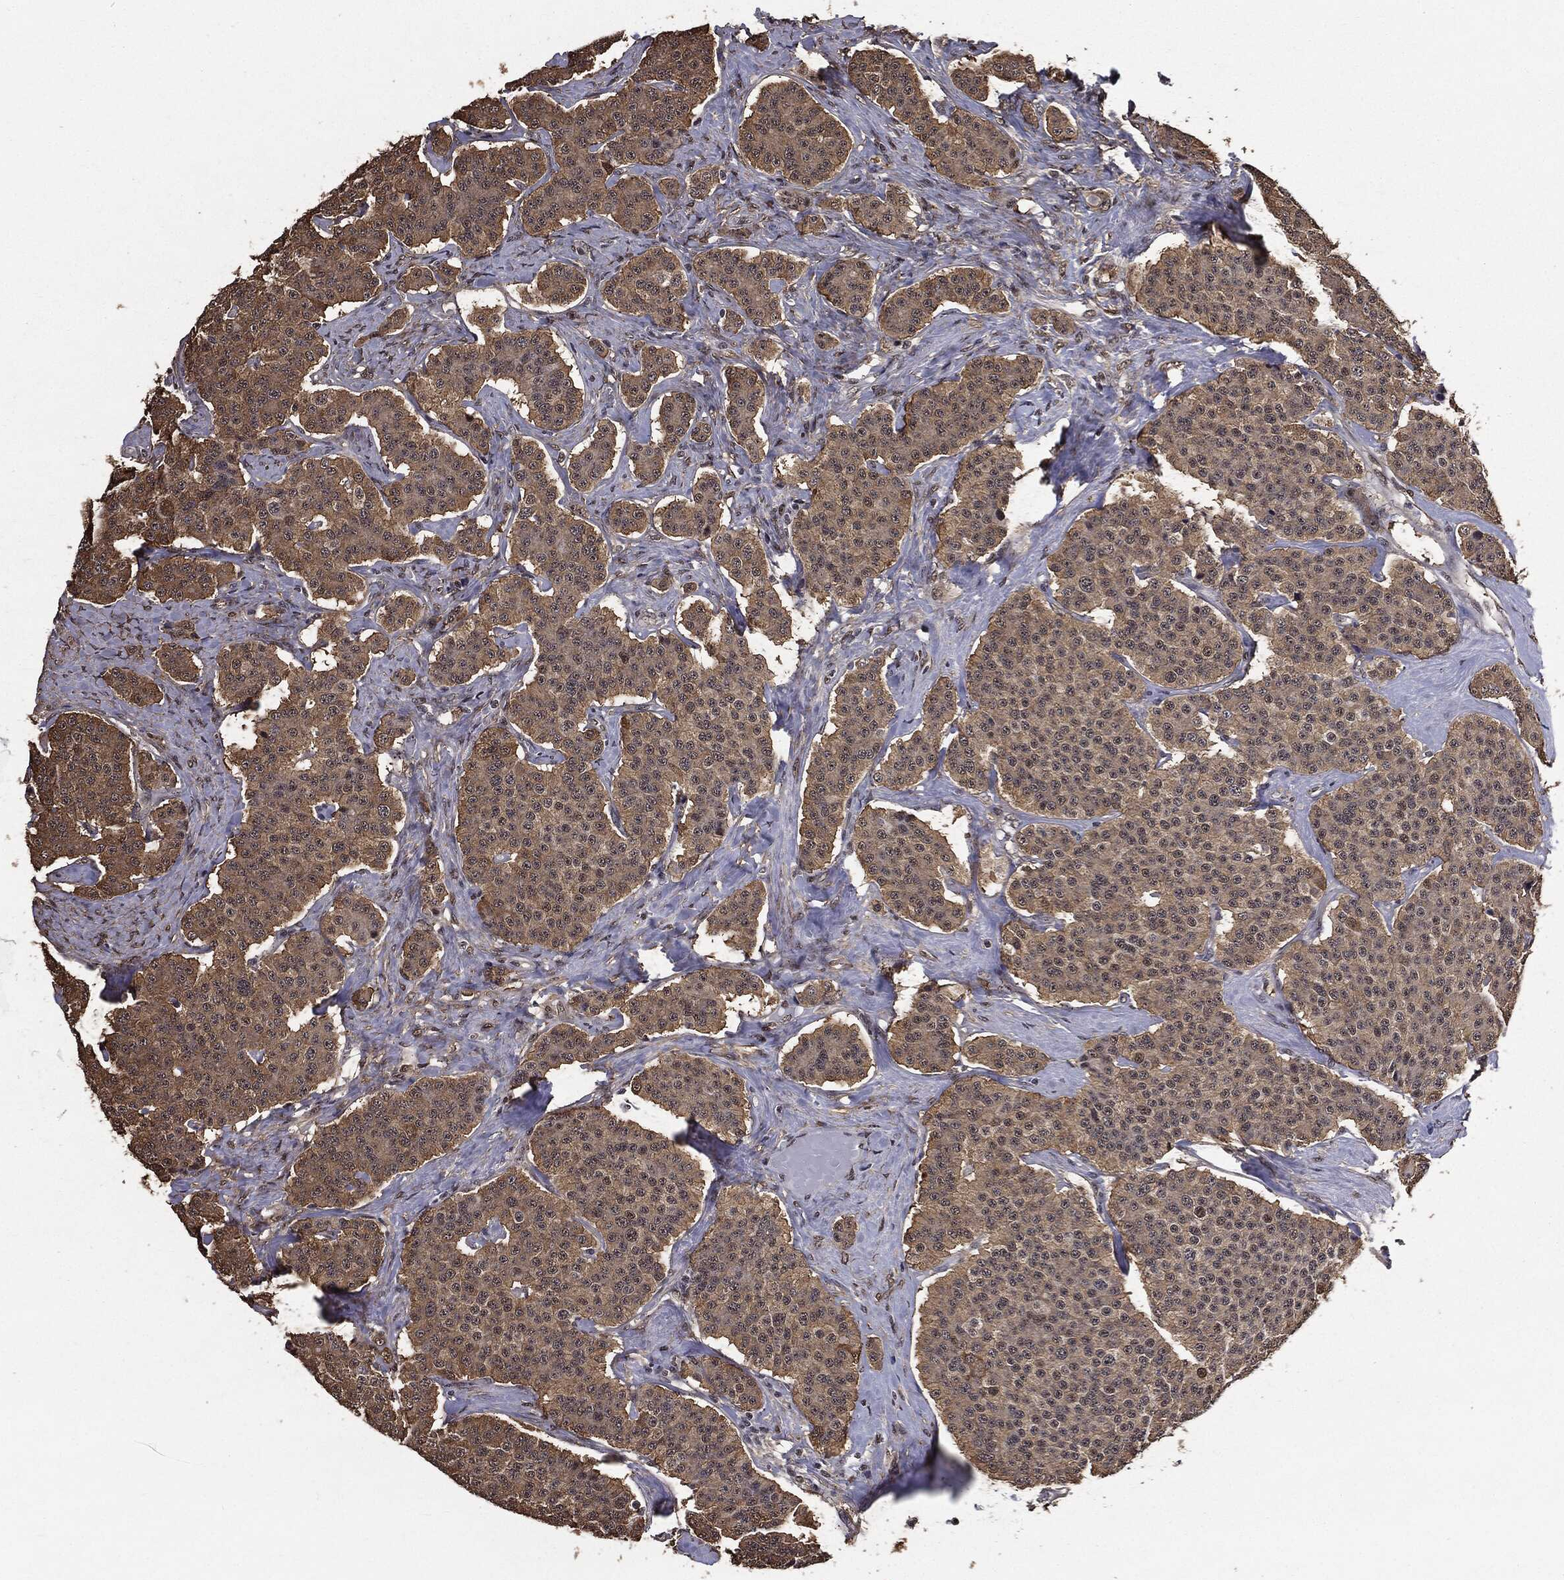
{"staining": {"intensity": "moderate", "quantity": "<25%", "location": "cytoplasmic/membranous,nuclear"}, "tissue": "carcinoid", "cell_type": "Tumor cells", "image_type": "cancer", "snomed": [{"axis": "morphology", "description": "Carcinoid, malignant, NOS"}, {"axis": "topography", "description": "Small intestine"}], "caption": "Immunohistochemistry photomicrograph of neoplastic tissue: human carcinoid (malignant) stained using immunohistochemistry demonstrates low levels of moderate protein expression localized specifically in the cytoplasmic/membranous and nuclear of tumor cells, appearing as a cytoplasmic/membranous and nuclear brown color.", "gene": "JUN", "patient": {"sex": "female", "age": 58}}